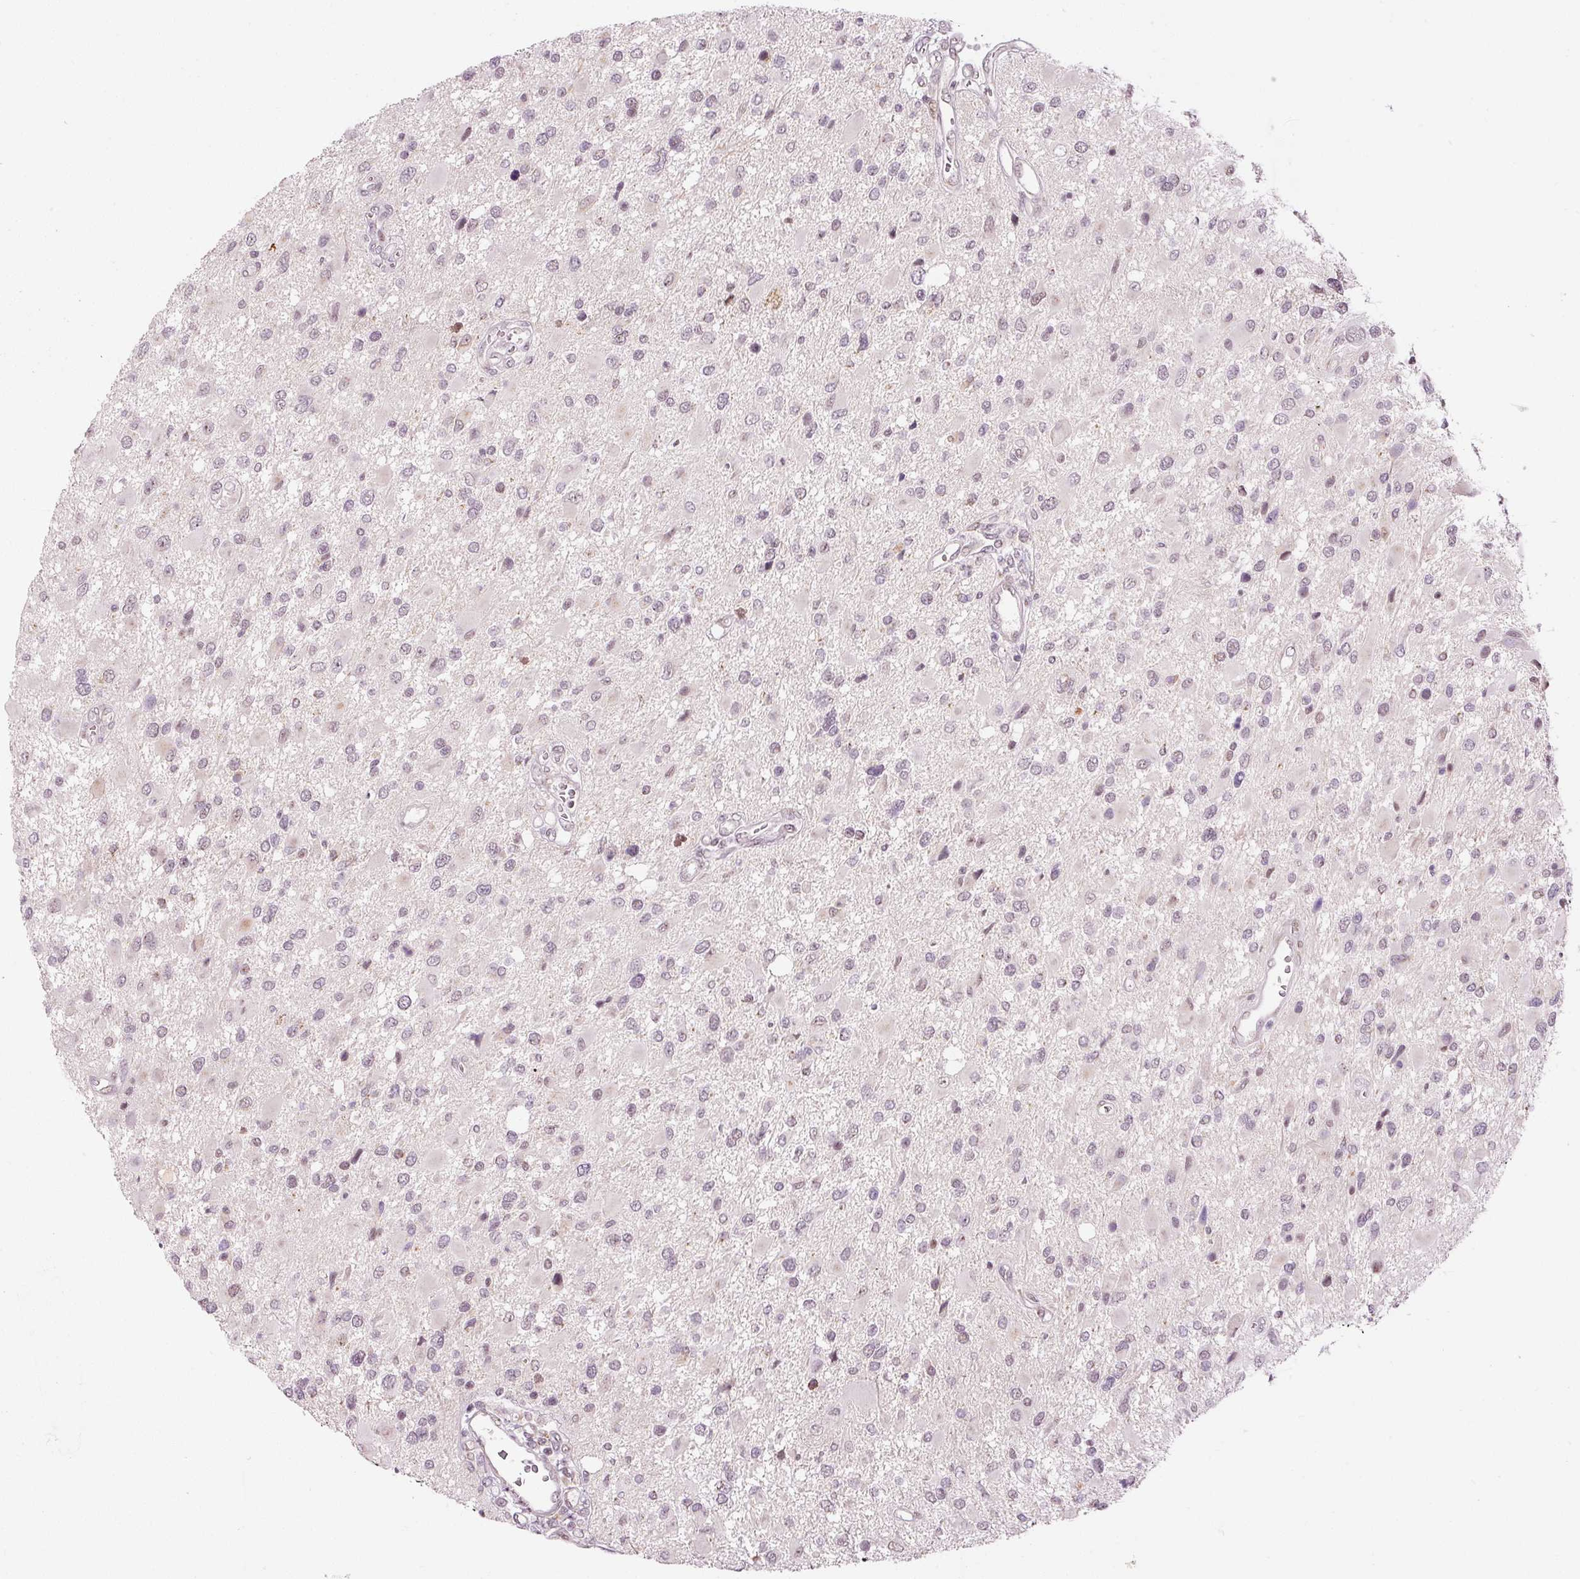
{"staining": {"intensity": "negative", "quantity": "none", "location": "none"}, "tissue": "glioma", "cell_type": "Tumor cells", "image_type": "cancer", "snomed": [{"axis": "morphology", "description": "Glioma, malignant, High grade"}, {"axis": "topography", "description": "Brain"}], "caption": "This is a image of IHC staining of glioma, which shows no staining in tumor cells.", "gene": "ANKRD20A1", "patient": {"sex": "male", "age": 53}}